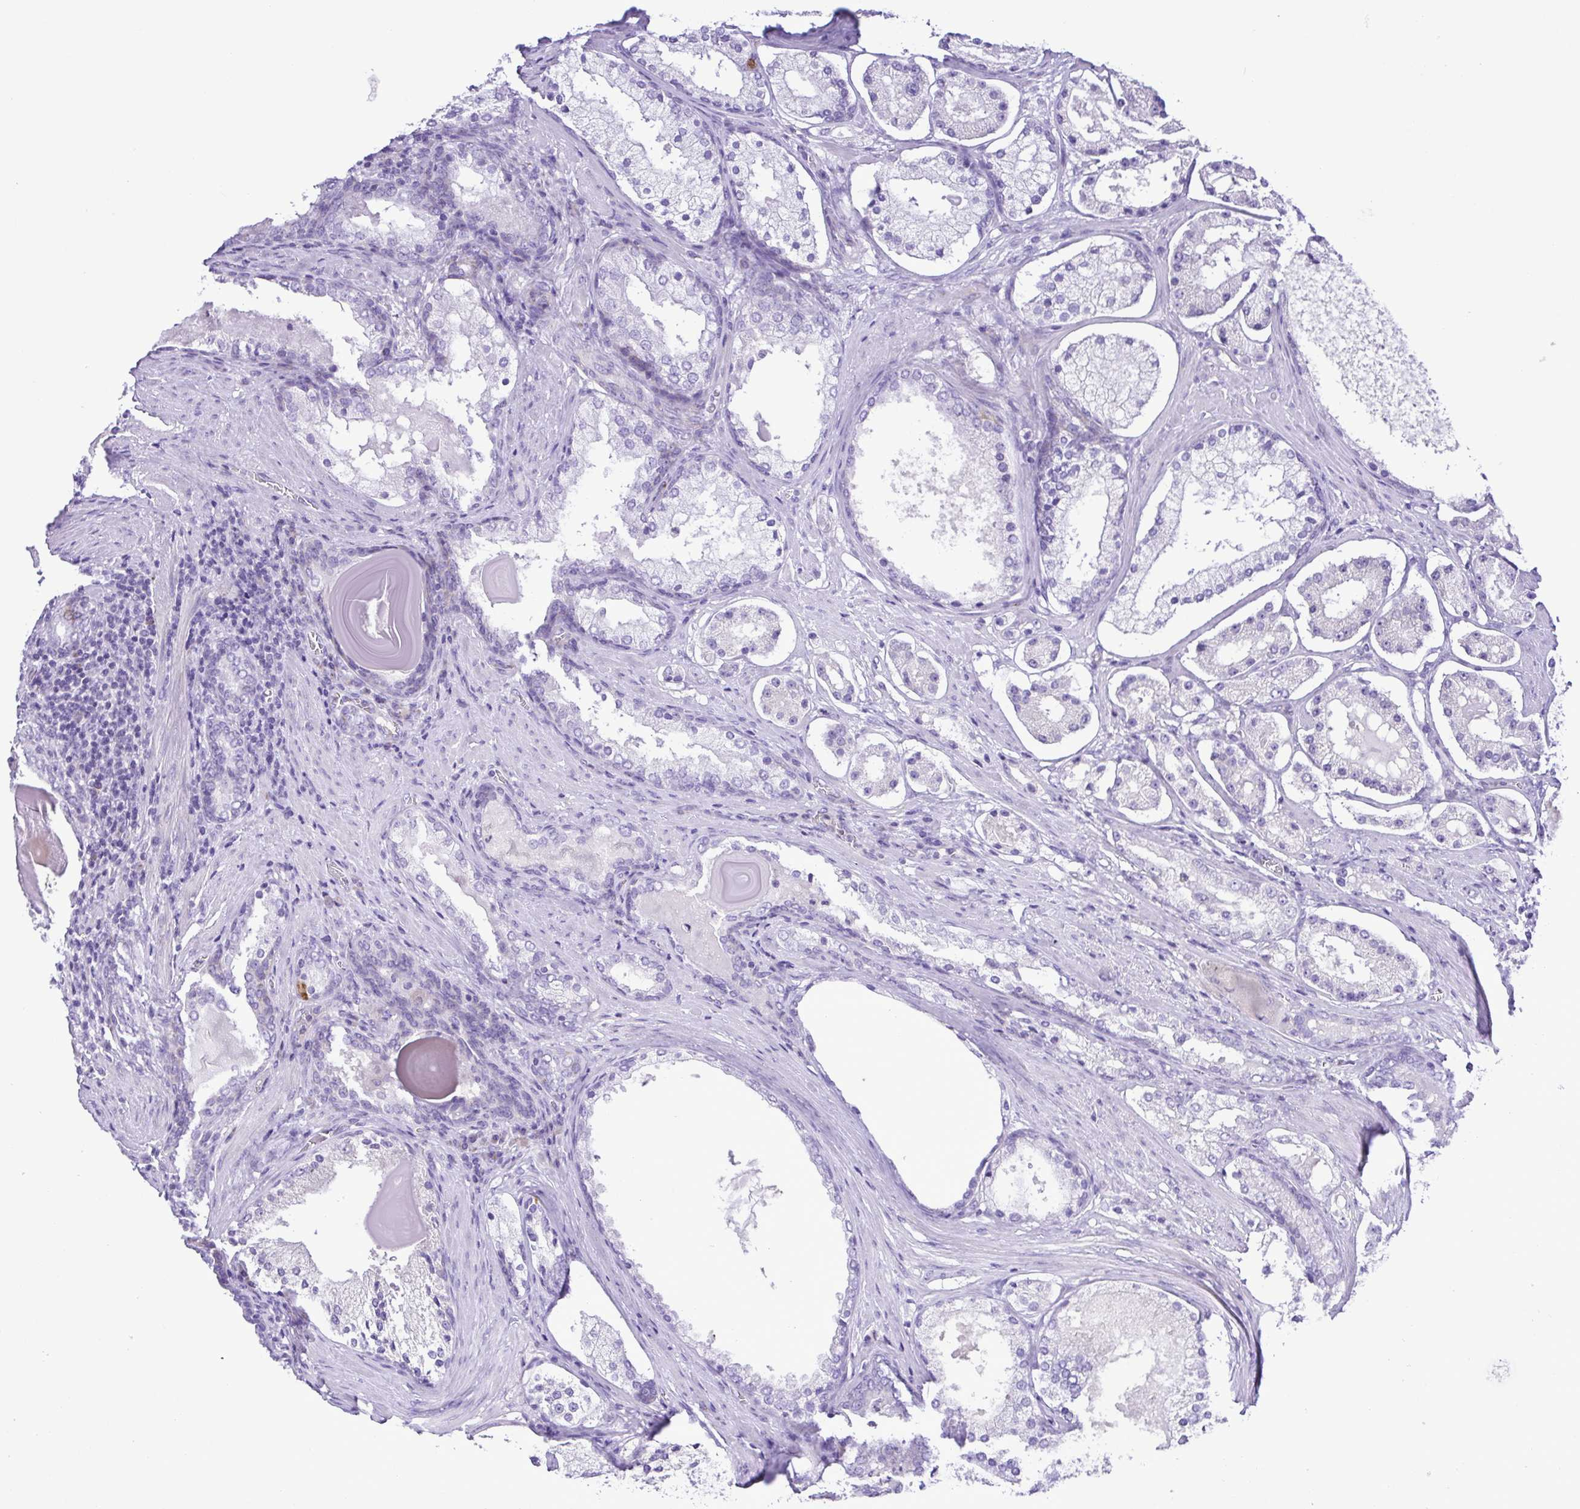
{"staining": {"intensity": "negative", "quantity": "none", "location": "none"}, "tissue": "prostate cancer", "cell_type": "Tumor cells", "image_type": "cancer", "snomed": [{"axis": "morphology", "description": "Adenocarcinoma, Low grade"}, {"axis": "topography", "description": "Prostate"}], "caption": "Prostate cancer was stained to show a protein in brown. There is no significant expression in tumor cells. (DAB (3,3'-diaminobenzidine) immunohistochemistry with hematoxylin counter stain).", "gene": "SYT1", "patient": {"sex": "male", "age": 57}}